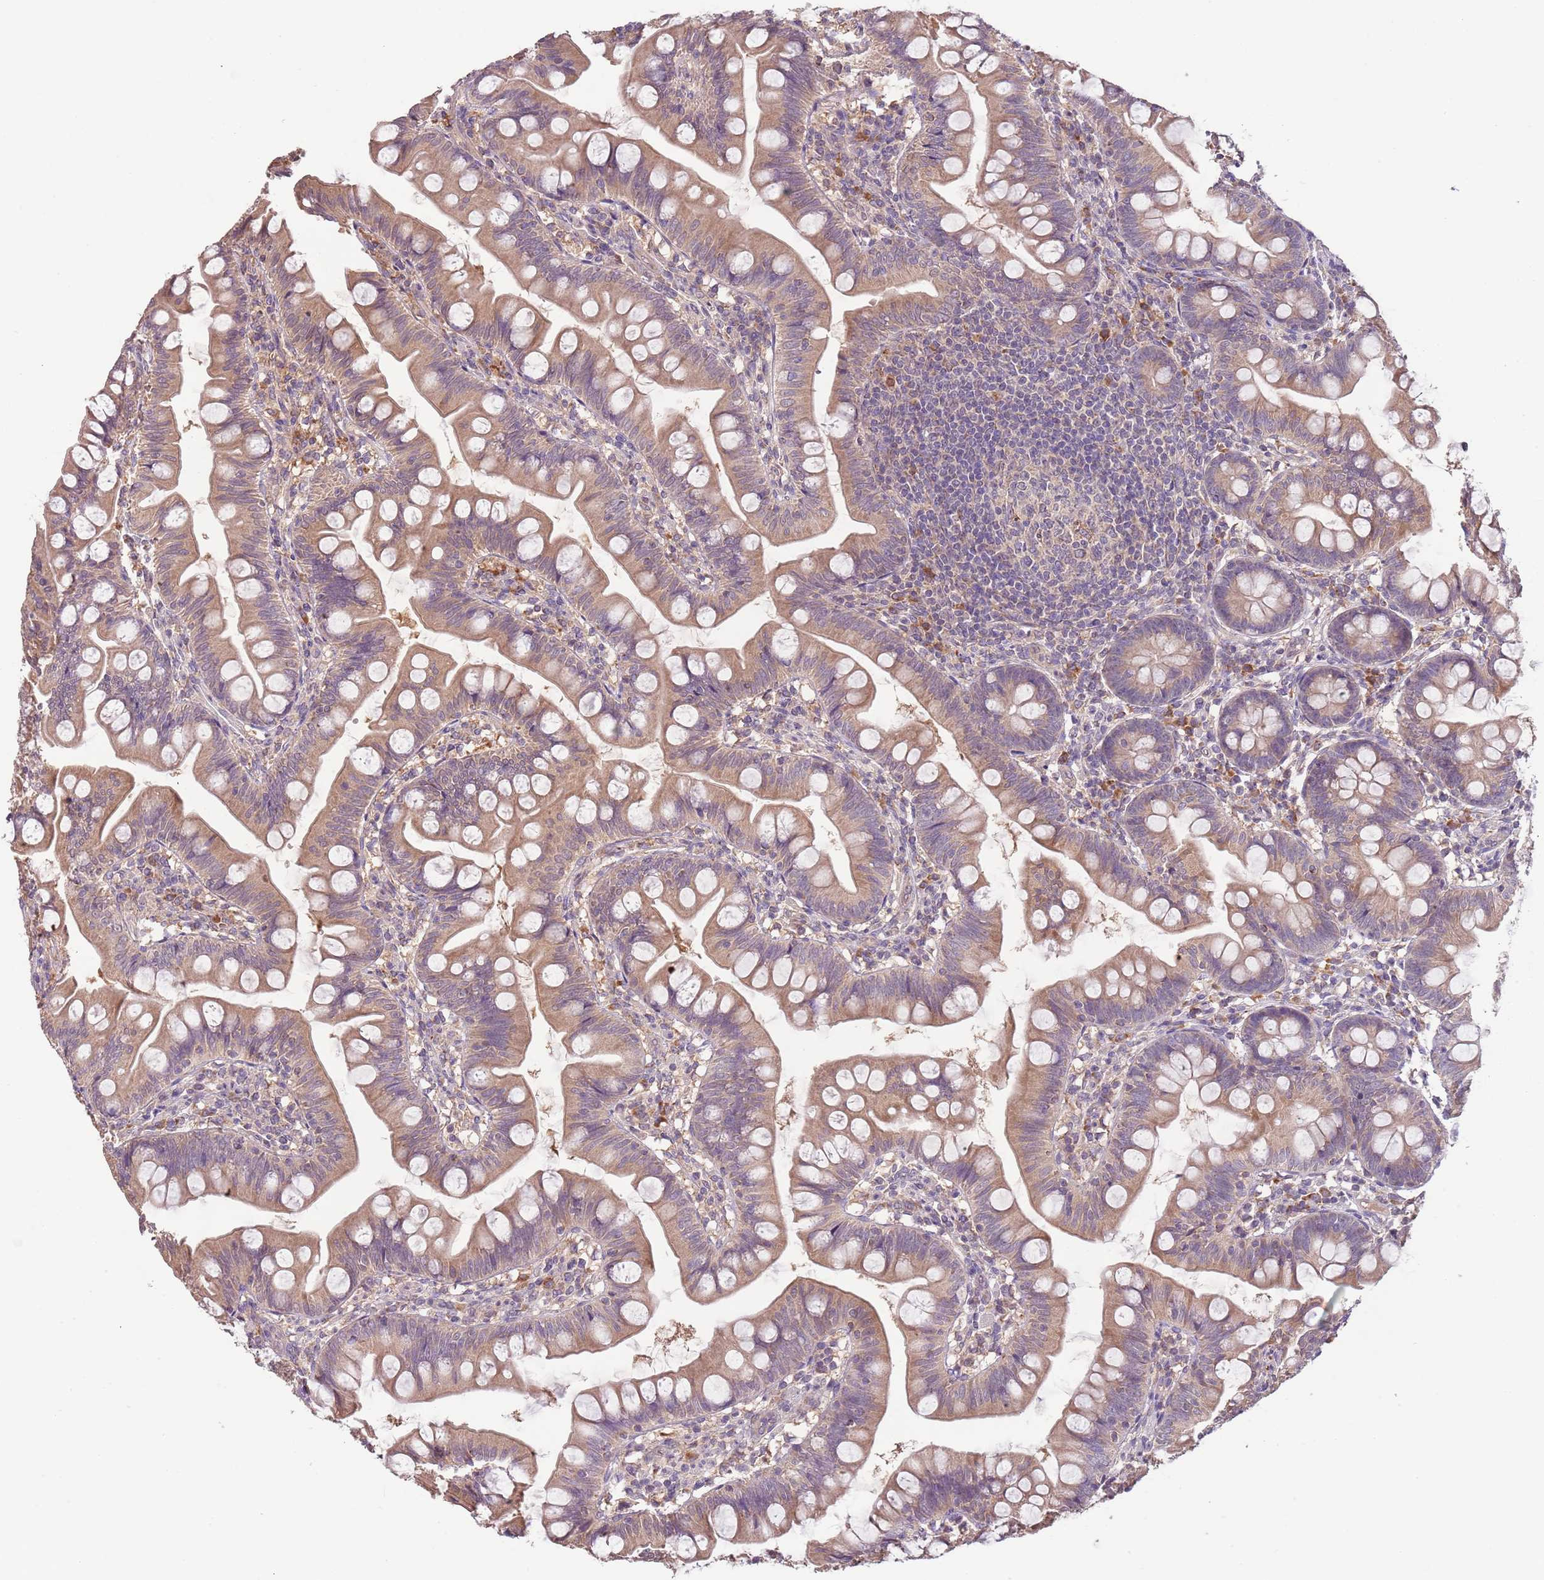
{"staining": {"intensity": "moderate", "quantity": ">75%", "location": "cytoplasmic/membranous"}, "tissue": "small intestine", "cell_type": "Glandular cells", "image_type": "normal", "snomed": [{"axis": "morphology", "description": "Normal tissue, NOS"}, {"axis": "topography", "description": "Small intestine"}], "caption": "This micrograph shows immunohistochemistry staining of benign human small intestine, with medium moderate cytoplasmic/membranous expression in approximately >75% of glandular cells.", "gene": "FECH", "patient": {"sex": "male", "age": 7}}